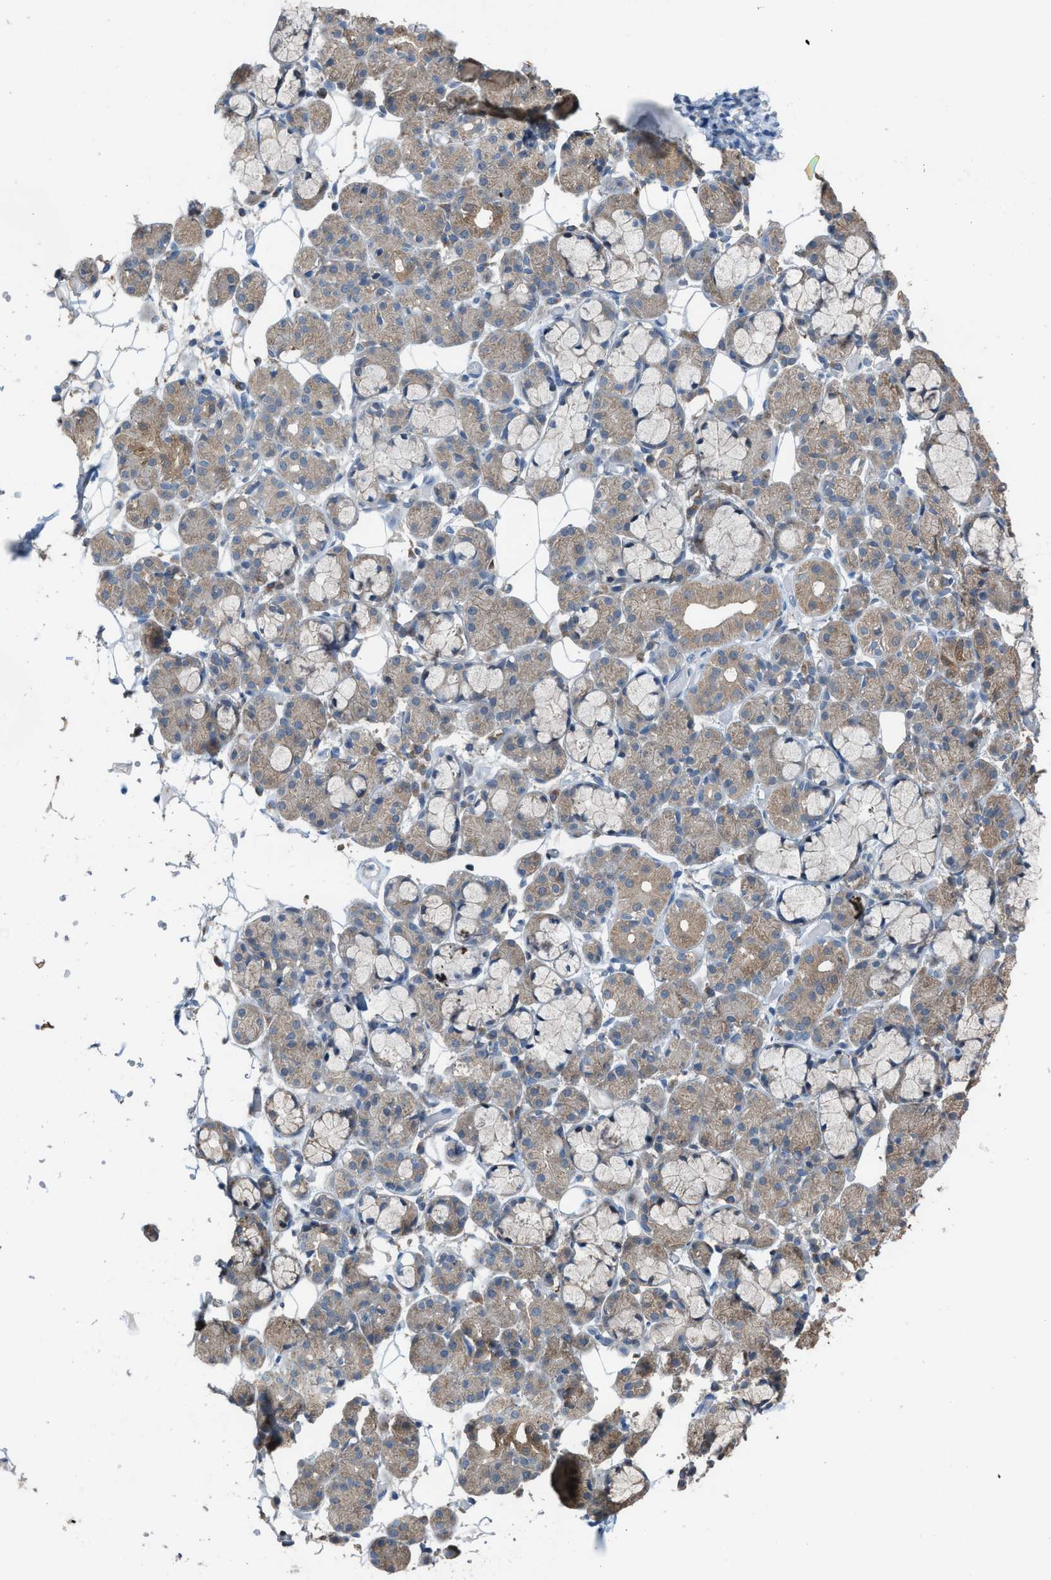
{"staining": {"intensity": "moderate", "quantity": ">75%", "location": "cytoplasmic/membranous"}, "tissue": "salivary gland", "cell_type": "Glandular cells", "image_type": "normal", "snomed": [{"axis": "morphology", "description": "Normal tissue, NOS"}, {"axis": "topography", "description": "Salivary gland"}], "caption": "IHC photomicrograph of benign salivary gland: human salivary gland stained using immunohistochemistry displays medium levels of moderate protein expression localized specifically in the cytoplasmic/membranous of glandular cells, appearing as a cytoplasmic/membranous brown color.", "gene": "PLAA", "patient": {"sex": "male", "age": 63}}